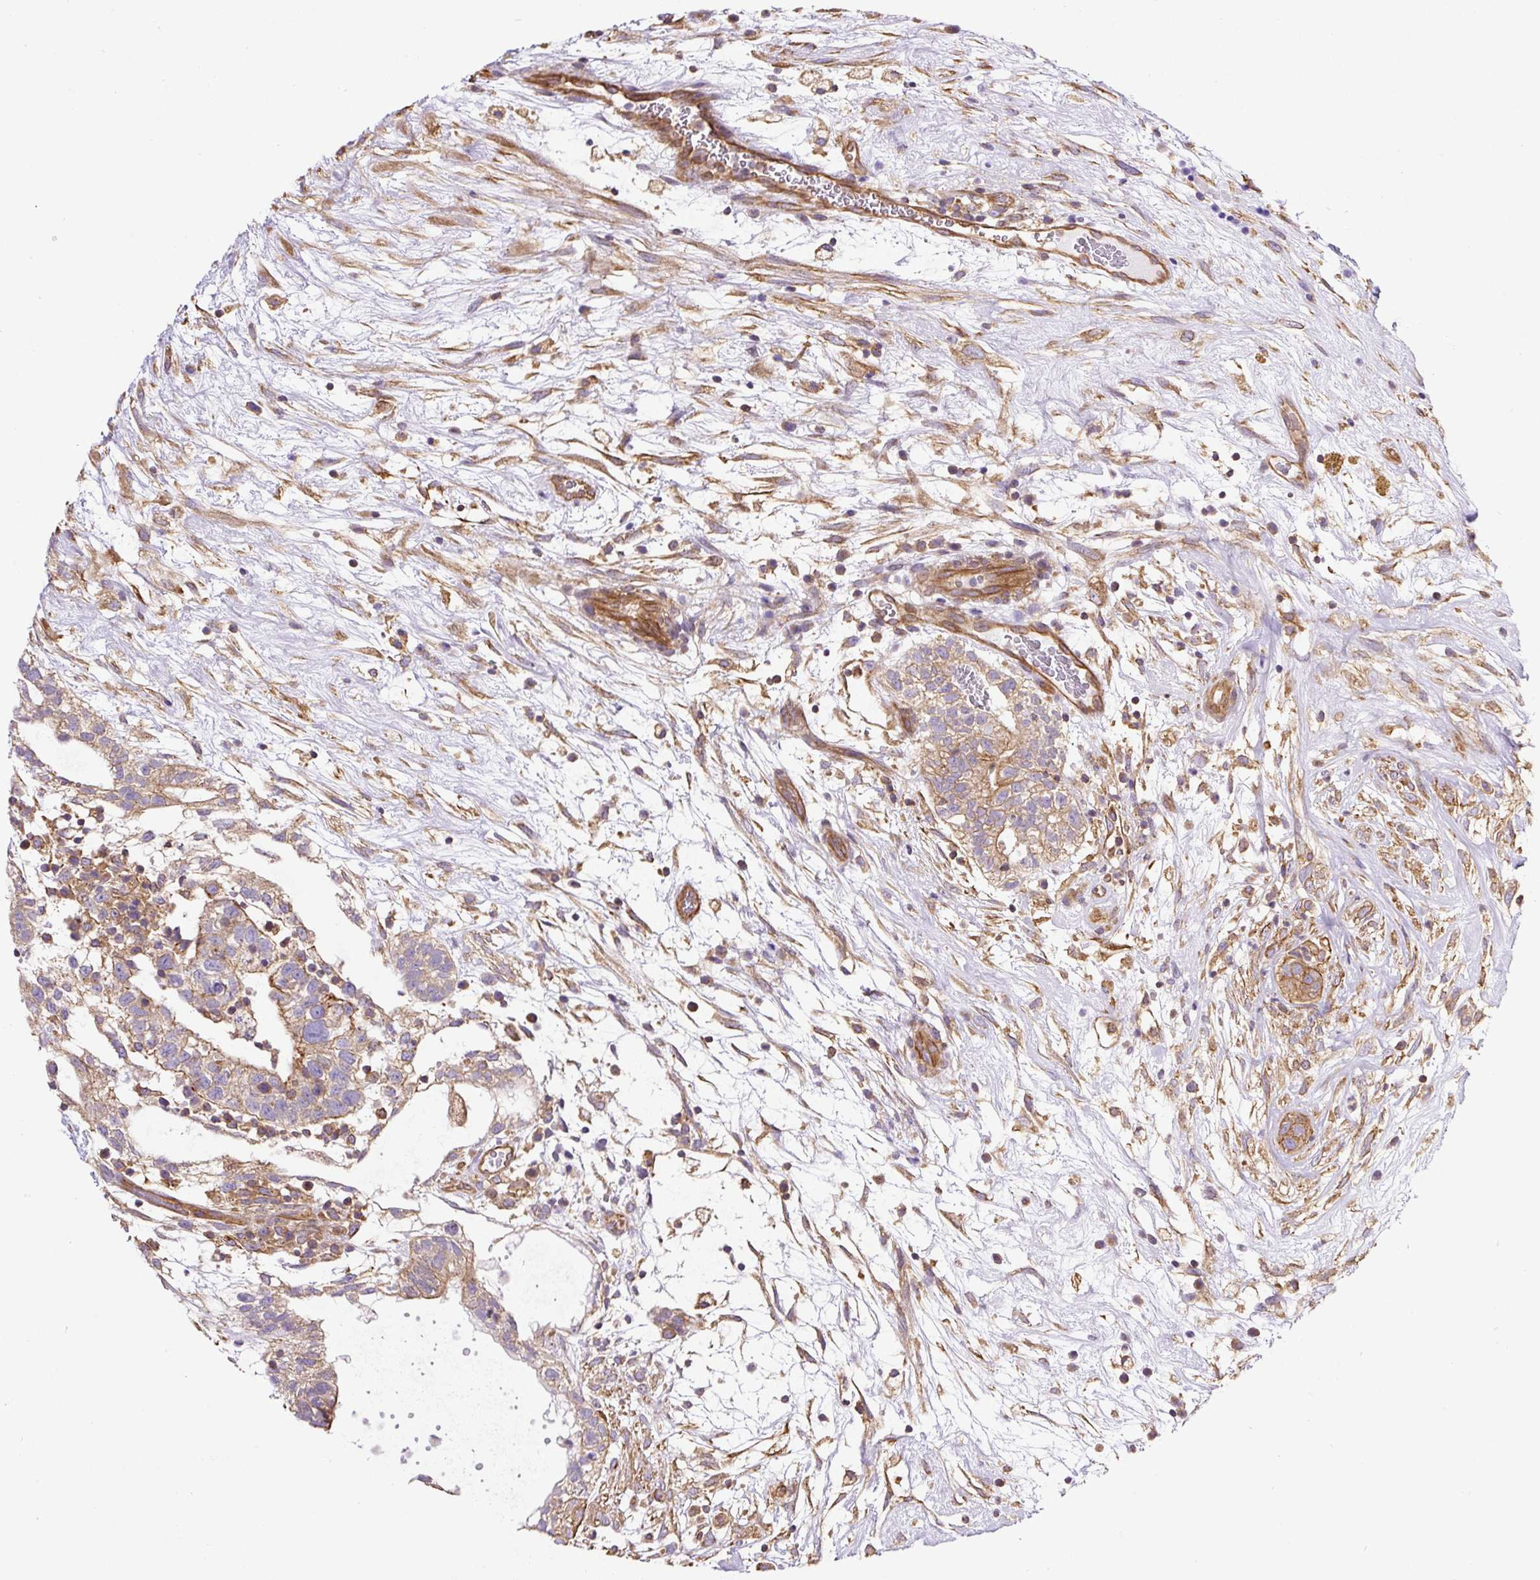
{"staining": {"intensity": "moderate", "quantity": ">75%", "location": "cytoplasmic/membranous"}, "tissue": "testis cancer", "cell_type": "Tumor cells", "image_type": "cancer", "snomed": [{"axis": "morphology", "description": "Carcinoma, Embryonal, NOS"}, {"axis": "topography", "description": "Testis"}], "caption": "Tumor cells exhibit medium levels of moderate cytoplasmic/membranous expression in about >75% of cells in embryonal carcinoma (testis). The staining was performed using DAB to visualize the protein expression in brown, while the nuclei were stained in blue with hematoxylin (Magnification: 20x).", "gene": "DCTN1", "patient": {"sex": "male", "age": 32}}